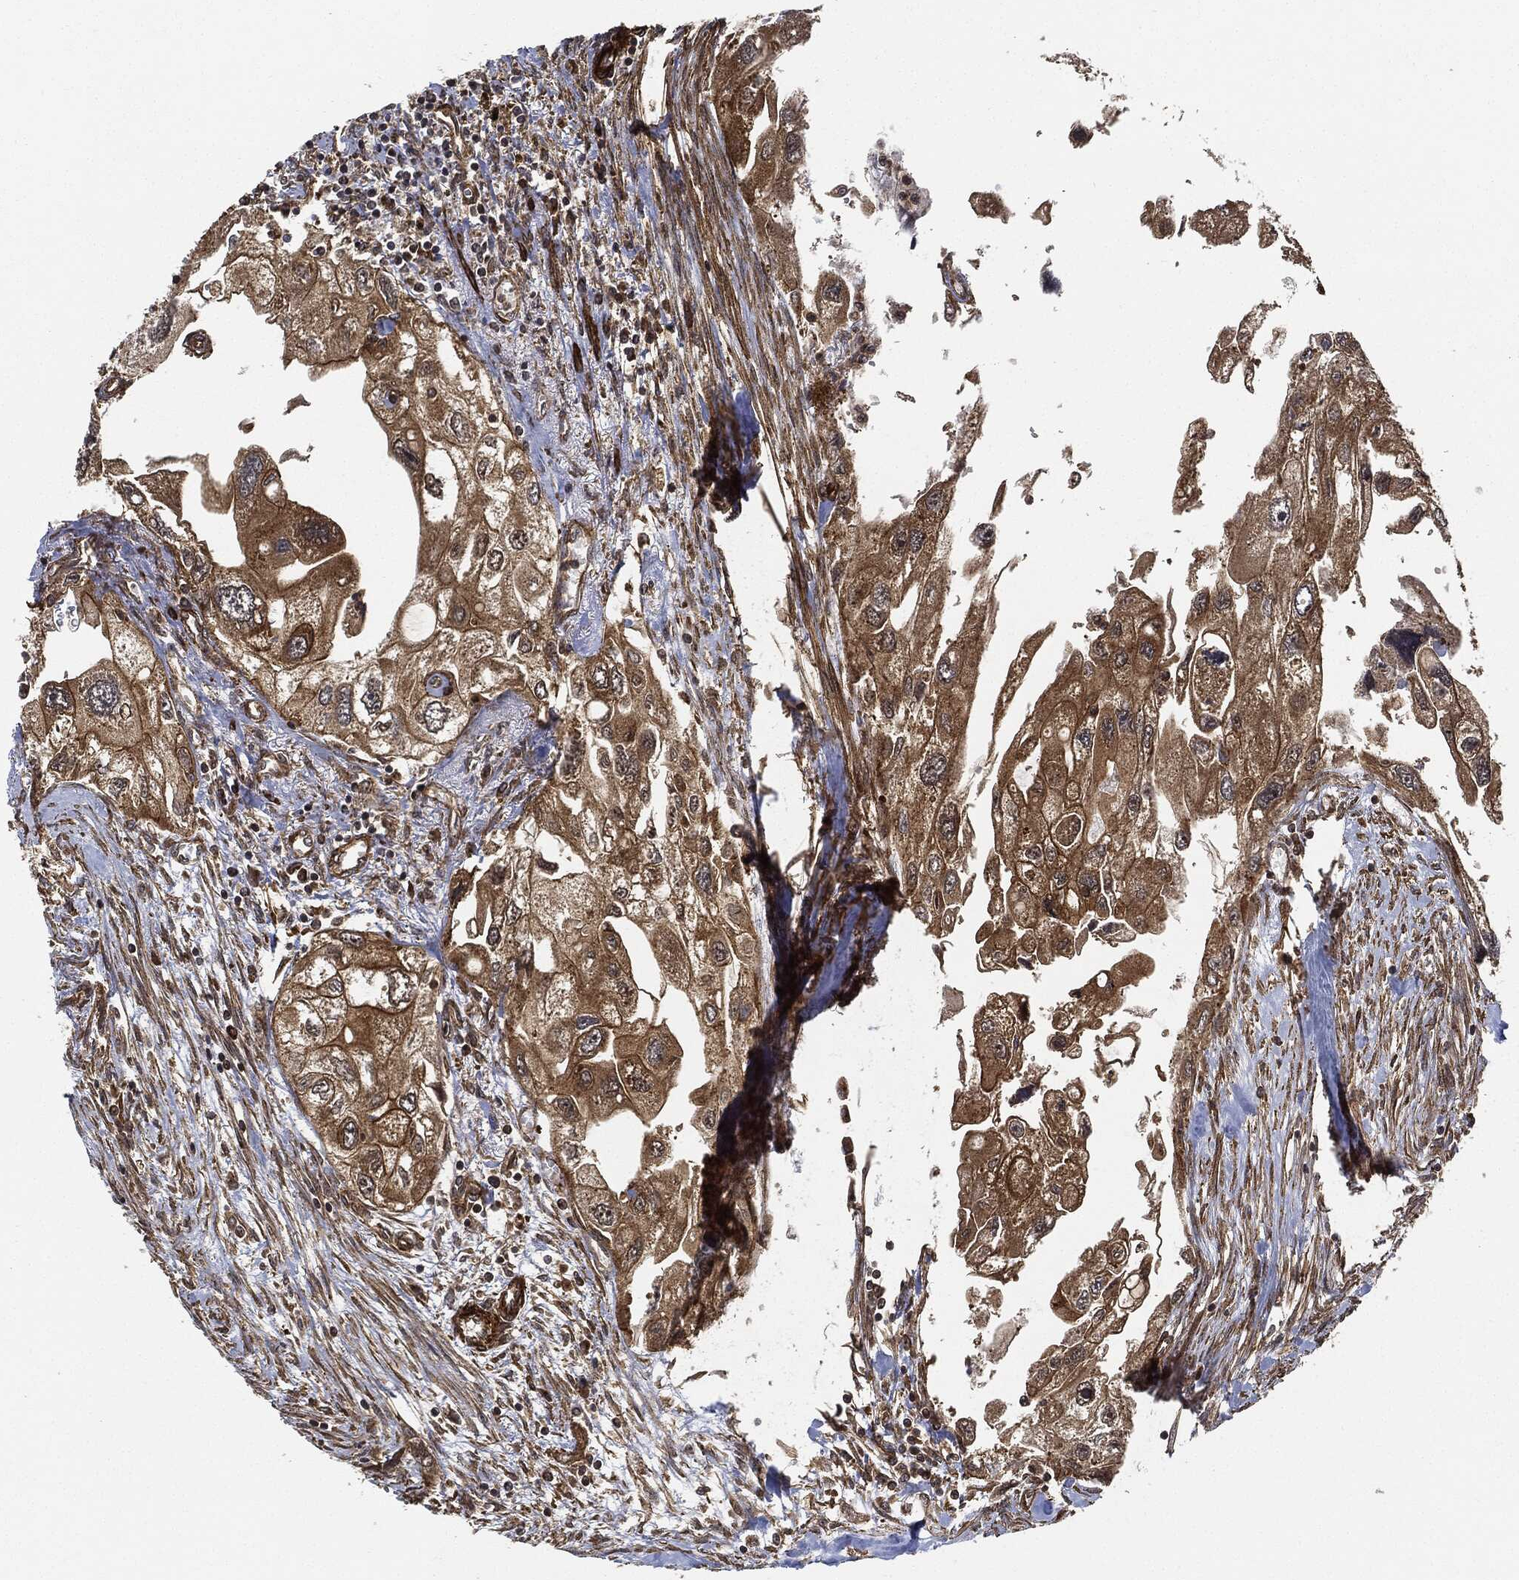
{"staining": {"intensity": "moderate", "quantity": ">75%", "location": "cytoplasmic/membranous"}, "tissue": "urothelial cancer", "cell_type": "Tumor cells", "image_type": "cancer", "snomed": [{"axis": "morphology", "description": "Urothelial carcinoma, High grade"}, {"axis": "topography", "description": "Urinary bladder"}], "caption": "This image displays urothelial carcinoma (high-grade) stained with IHC to label a protein in brown. The cytoplasmic/membranous of tumor cells show moderate positivity for the protein. Nuclei are counter-stained blue.", "gene": "CEP290", "patient": {"sex": "male", "age": 59}}